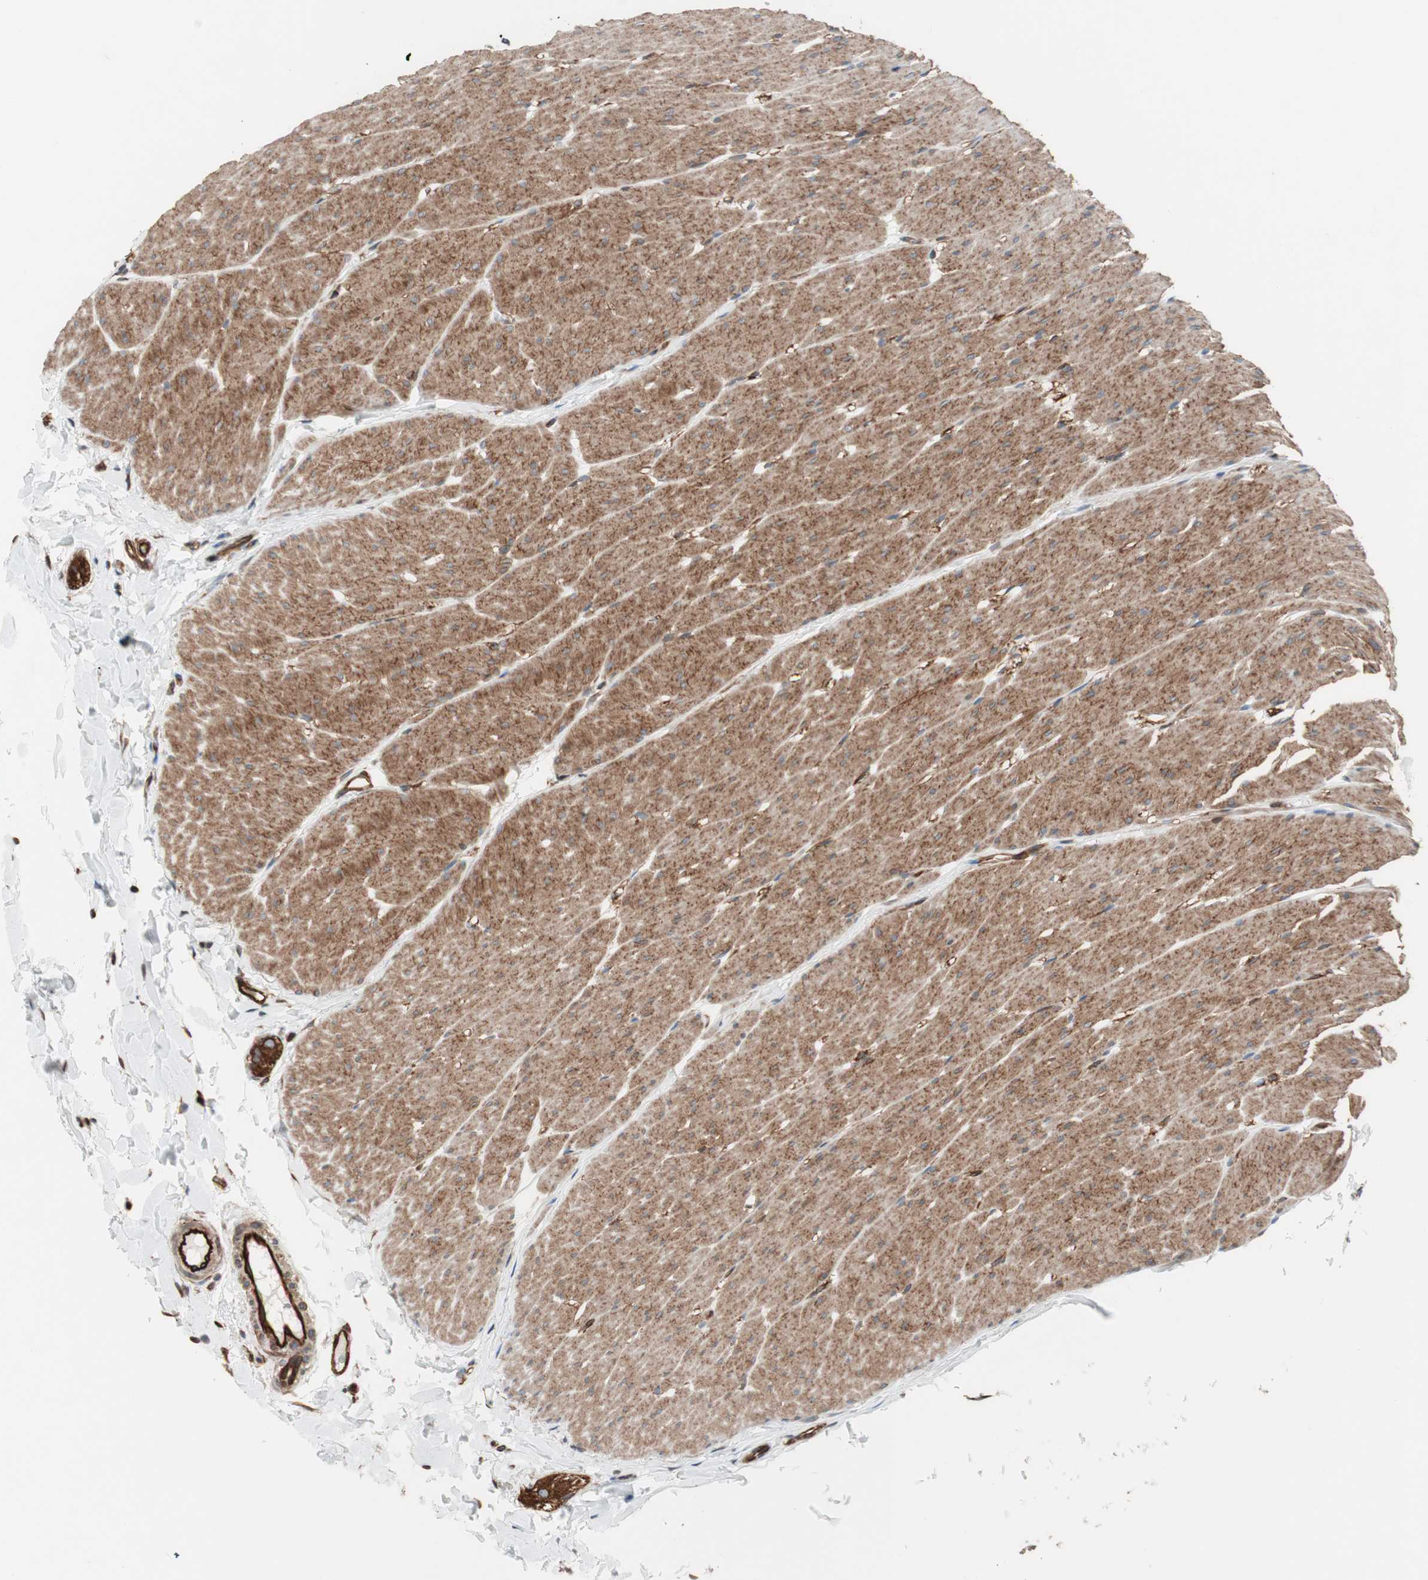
{"staining": {"intensity": "strong", "quantity": ">75%", "location": "cytoplasmic/membranous"}, "tissue": "colon", "cell_type": "Endothelial cells", "image_type": "normal", "snomed": [{"axis": "morphology", "description": "Normal tissue, NOS"}, {"axis": "topography", "description": "Smooth muscle"}, {"axis": "topography", "description": "Colon"}], "caption": "Protein analysis of normal colon reveals strong cytoplasmic/membranous positivity in approximately >75% of endothelial cells.", "gene": "TCTA", "patient": {"sex": "male", "age": 67}}